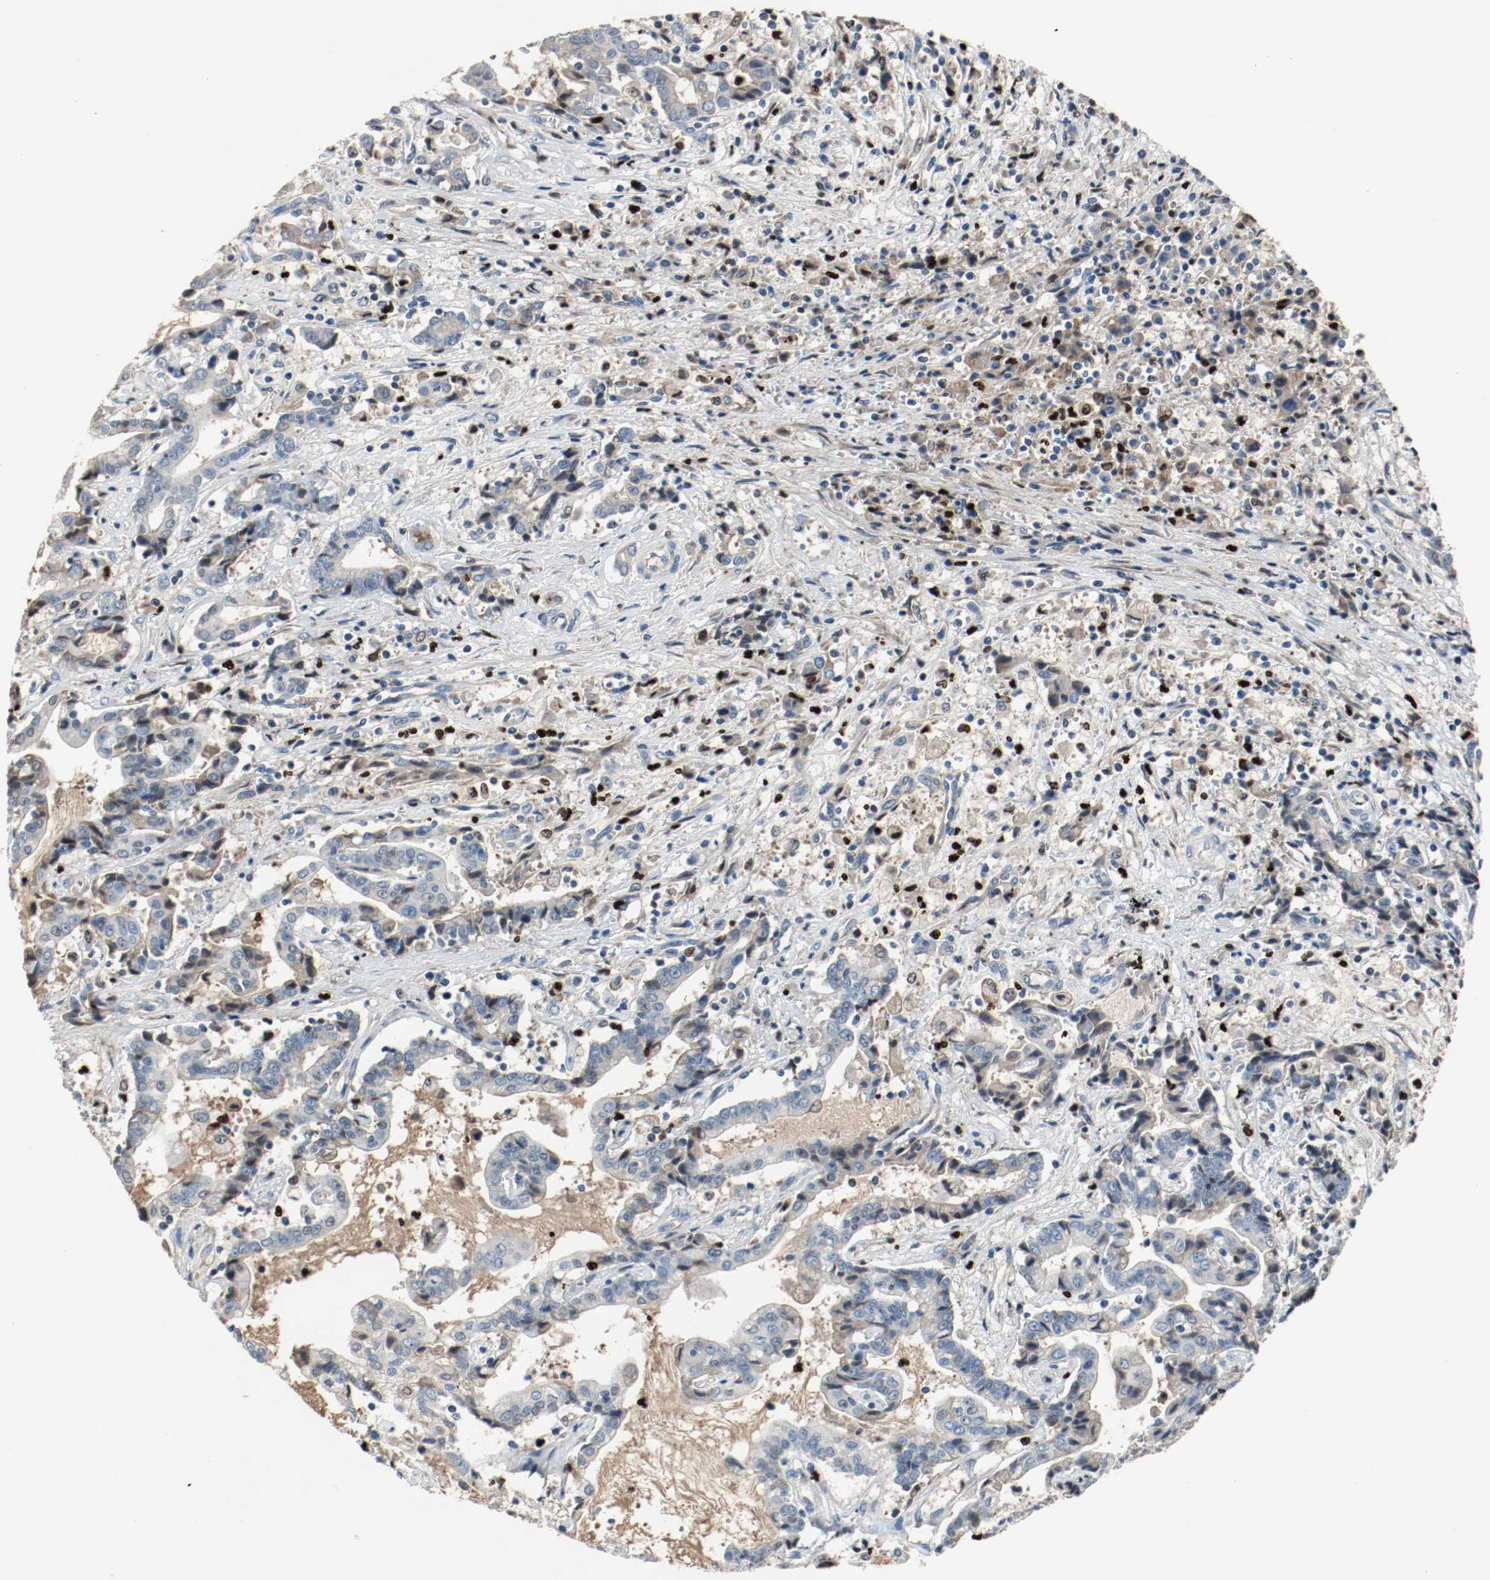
{"staining": {"intensity": "negative", "quantity": "none", "location": "none"}, "tissue": "liver cancer", "cell_type": "Tumor cells", "image_type": "cancer", "snomed": [{"axis": "morphology", "description": "Cholangiocarcinoma"}, {"axis": "topography", "description": "Liver"}], "caption": "Immunohistochemistry of liver cancer reveals no expression in tumor cells.", "gene": "BLK", "patient": {"sex": "male", "age": 57}}